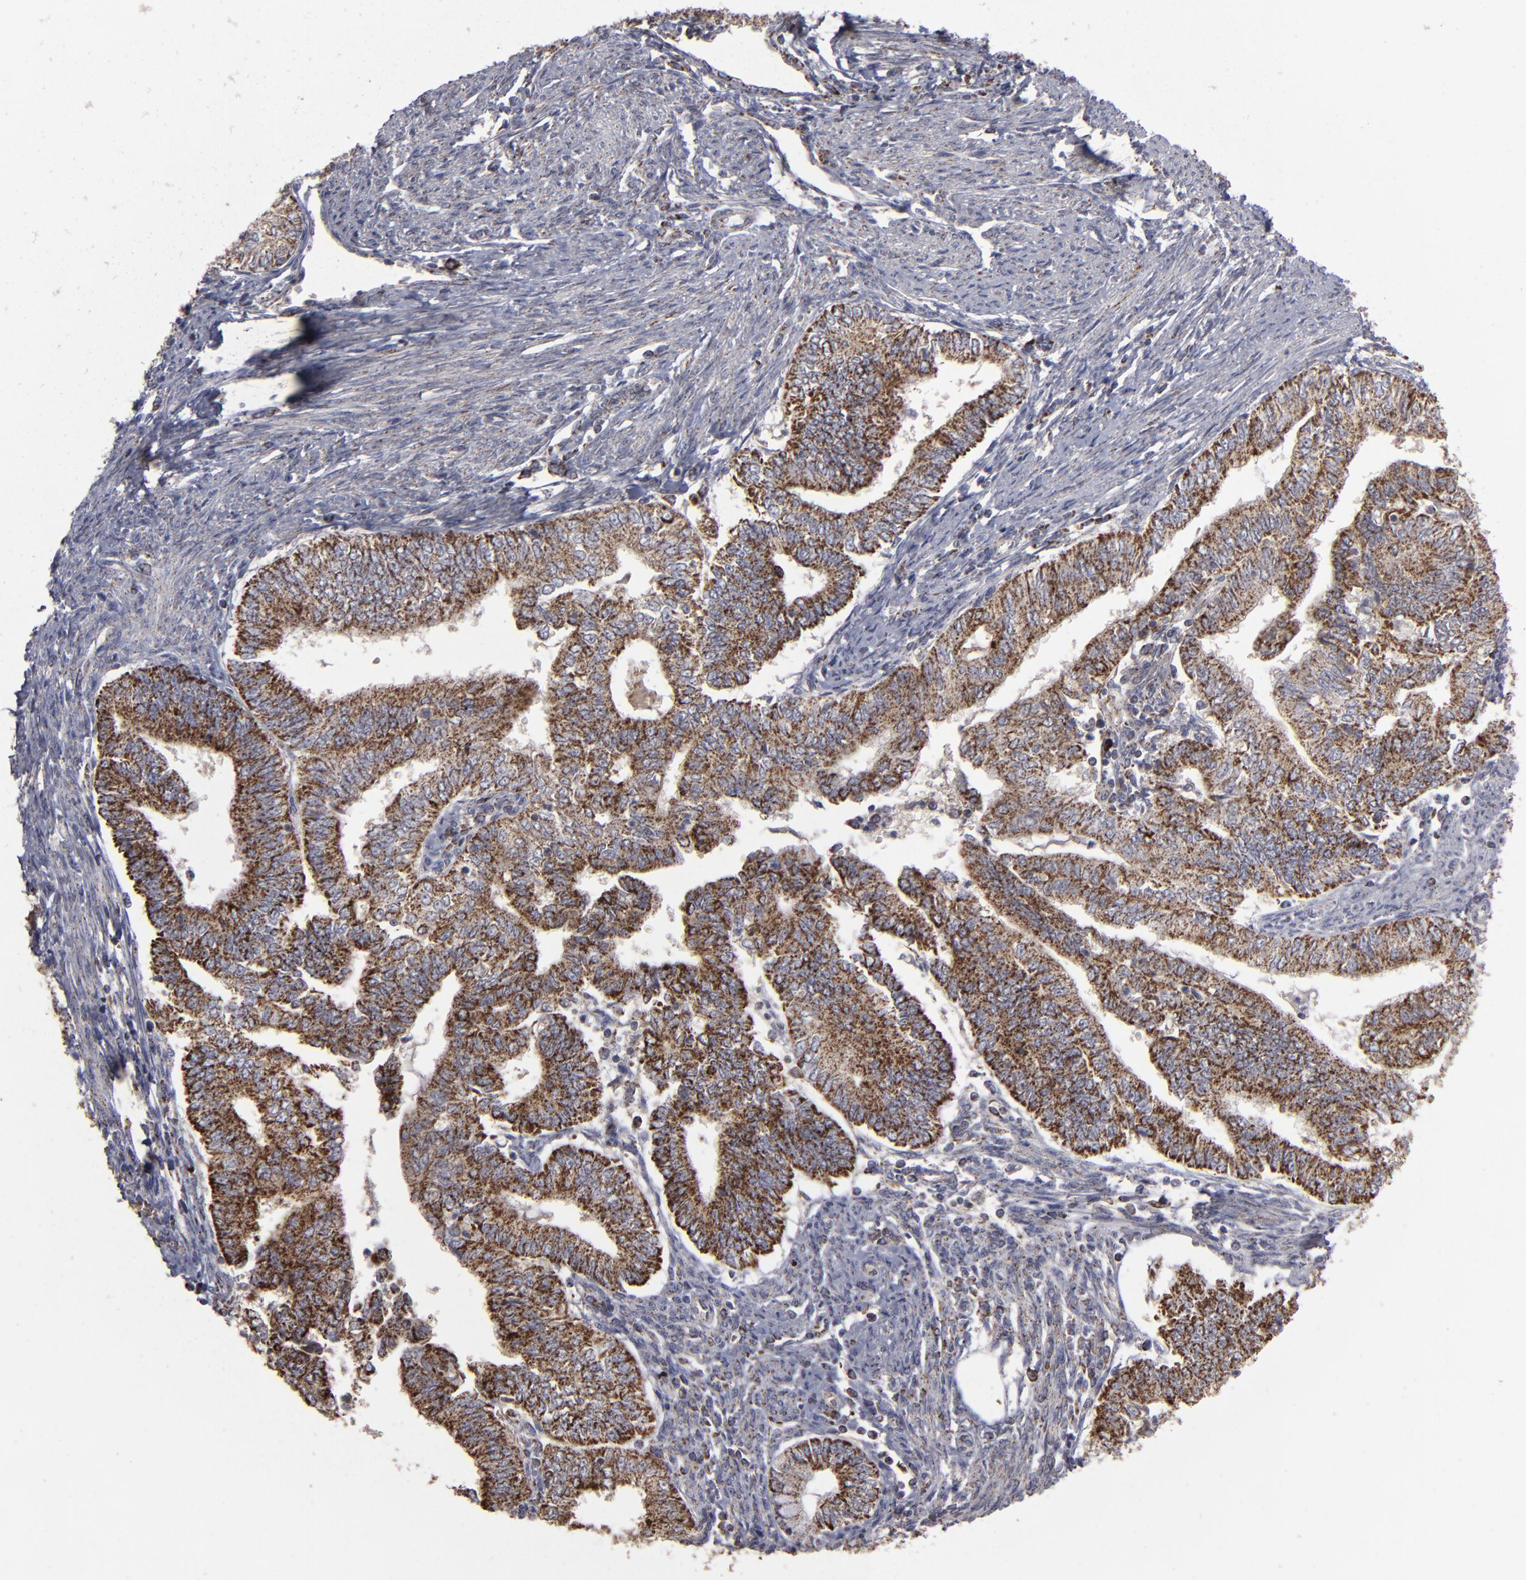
{"staining": {"intensity": "strong", "quantity": ">75%", "location": "cytoplasmic/membranous"}, "tissue": "endometrial cancer", "cell_type": "Tumor cells", "image_type": "cancer", "snomed": [{"axis": "morphology", "description": "Adenocarcinoma, NOS"}, {"axis": "topography", "description": "Endometrium"}], "caption": "Strong cytoplasmic/membranous expression for a protein is present in approximately >75% of tumor cells of endometrial cancer using IHC.", "gene": "MYOM2", "patient": {"sex": "female", "age": 66}}